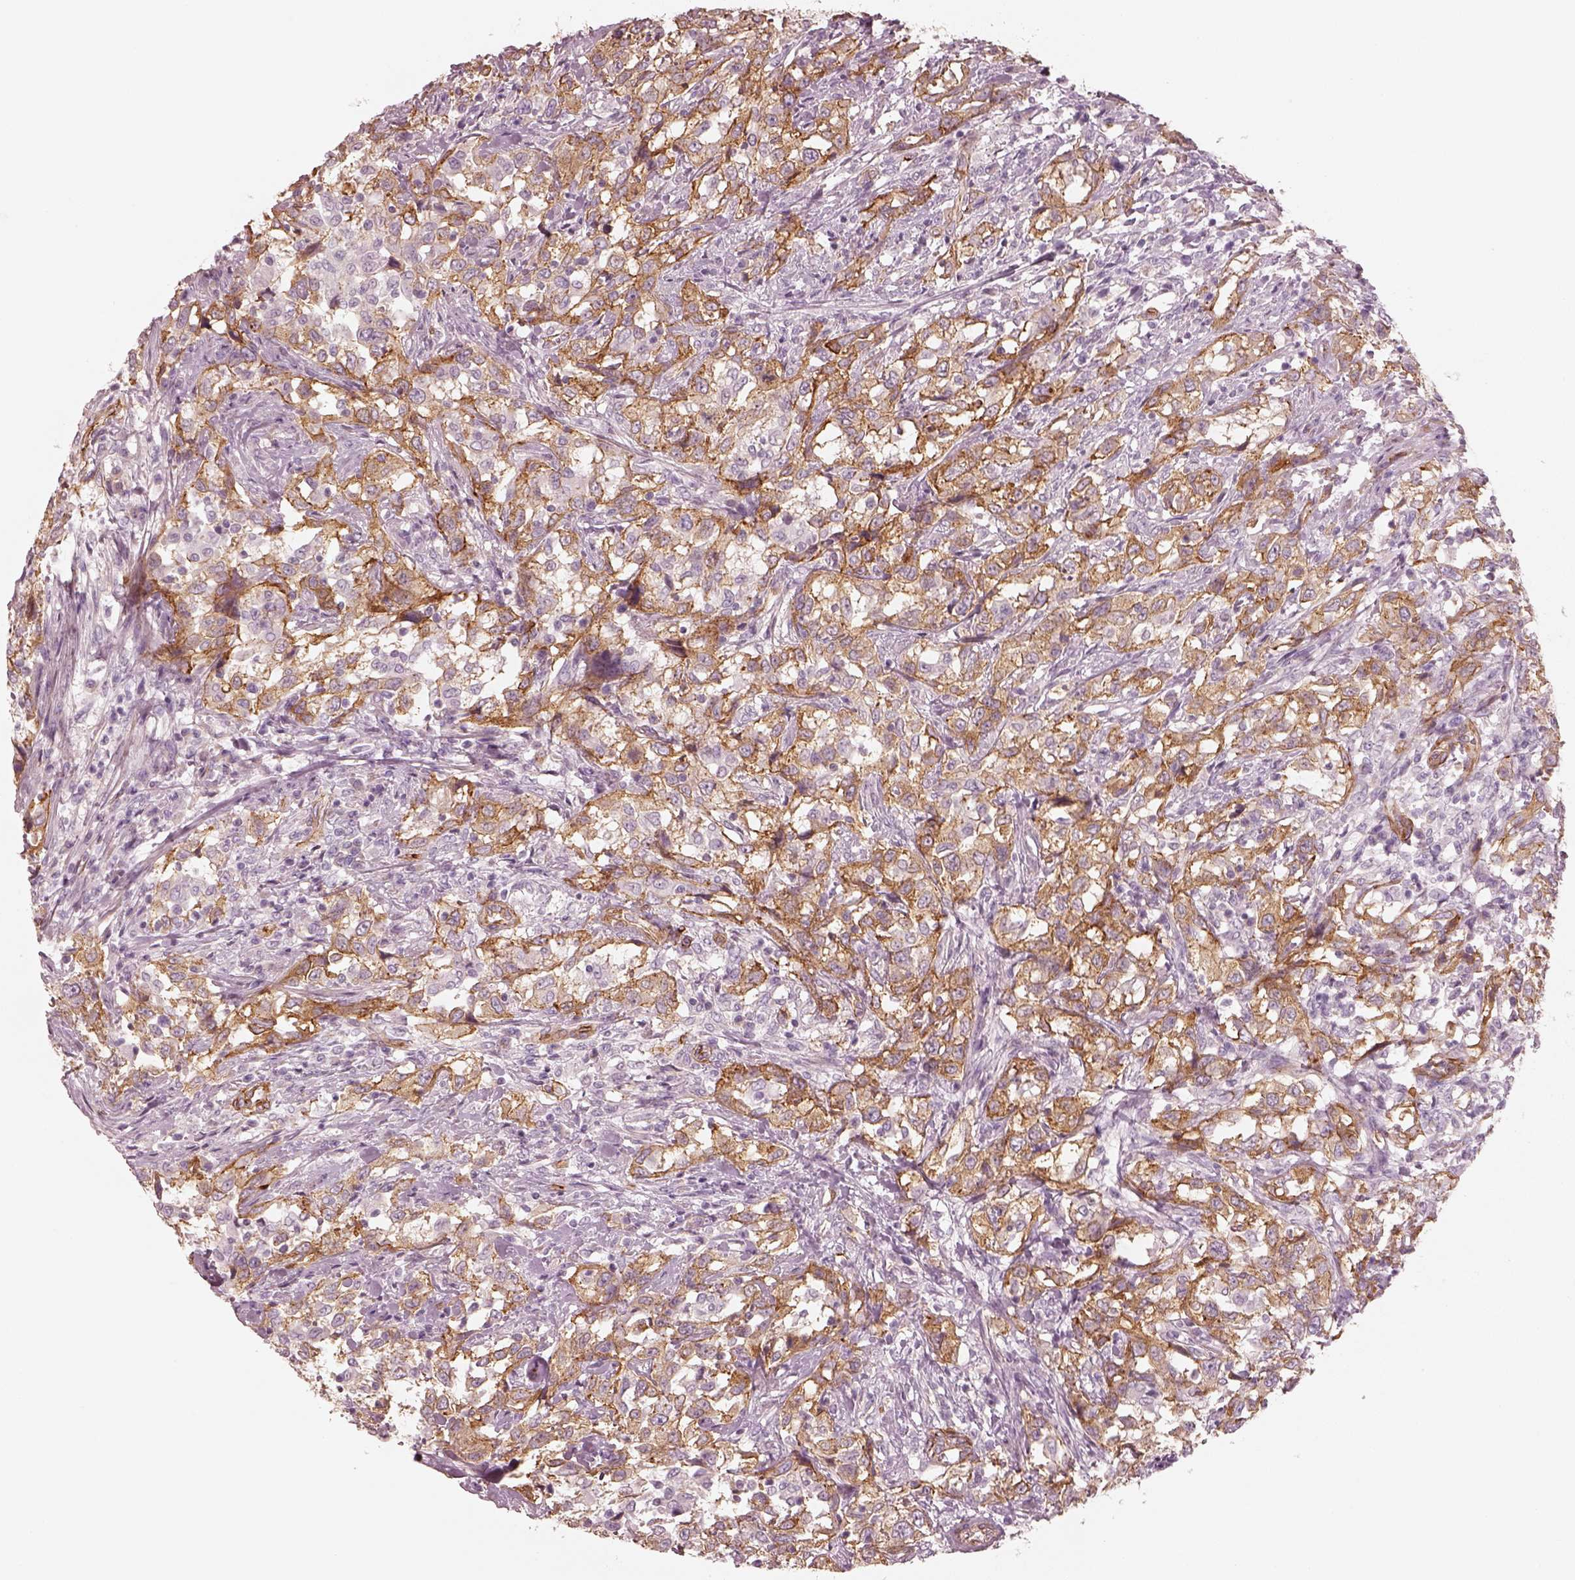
{"staining": {"intensity": "moderate", "quantity": ">75%", "location": "cytoplasmic/membranous"}, "tissue": "urothelial cancer", "cell_type": "Tumor cells", "image_type": "cancer", "snomed": [{"axis": "morphology", "description": "Urothelial carcinoma, NOS"}, {"axis": "morphology", "description": "Urothelial carcinoma, High grade"}, {"axis": "topography", "description": "Urinary bladder"}], "caption": "High-grade urothelial carcinoma tissue exhibits moderate cytoplasmic/membranous staining in approximately >75% of tumor cells, visualized by immunohistochemistry.", "gene": "CRYM", "patient": {"sex": "female", "age": 64}}